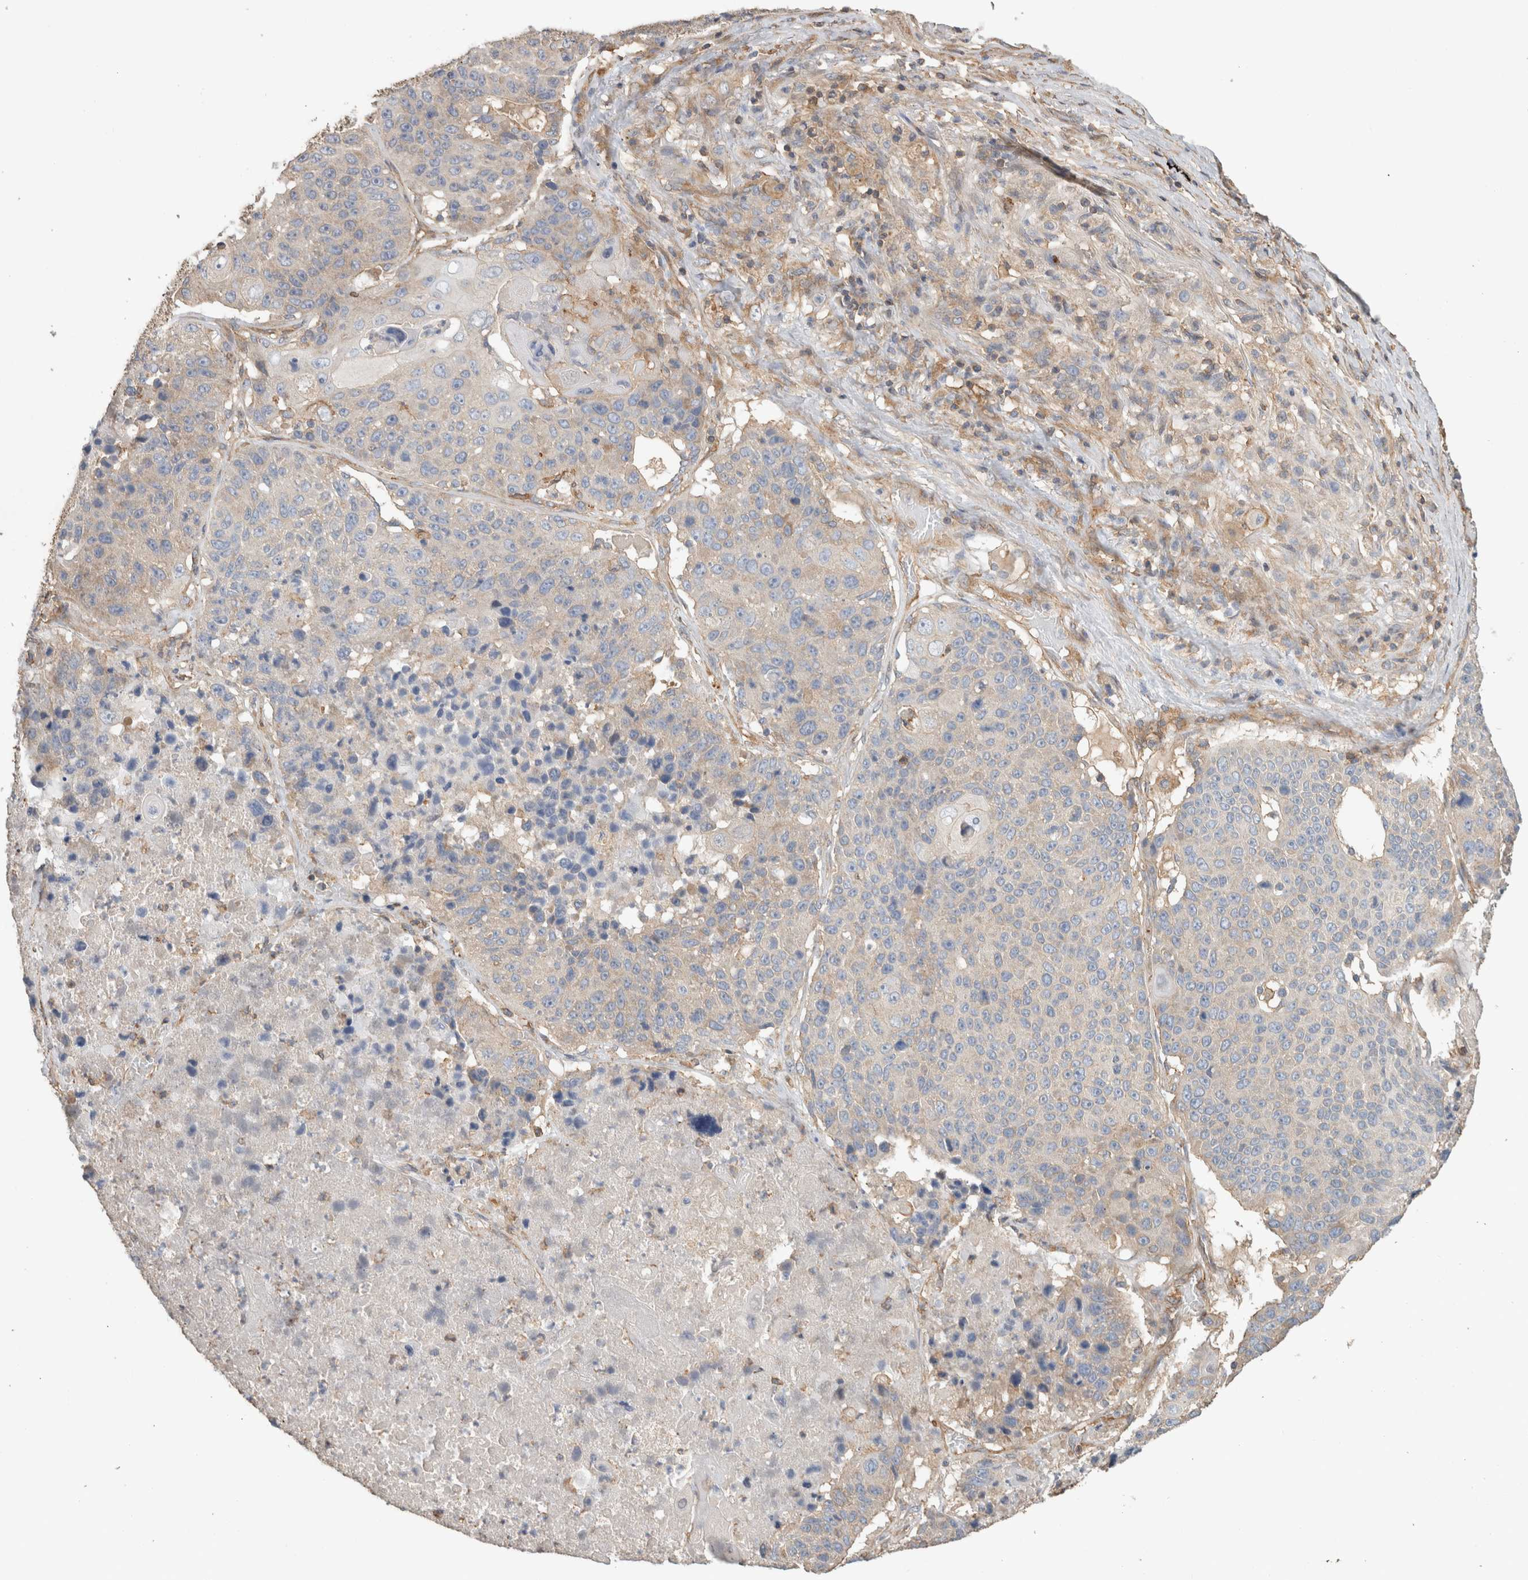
{"staining": {"intensity": "negative", "quantity": "none", "location": "none"}, "tissue": "lung cancer", "cell_type": "Tumor cells", "image_type": "cancer", "snomed": [{"axis": "morphology", "description": "Squamous cell carcinoma, NOS"}, {"axis": "topography", "description": "Lung"}], "caption": "Tumor cells show no significant protein staining in lung squamous cell carcinoma. (DAB (3,3'-diaminobenzidine) immunohistochemistry, high magnification).", "gene": "EIF4G3", "patient": {"sex": "male", "age": 61}}